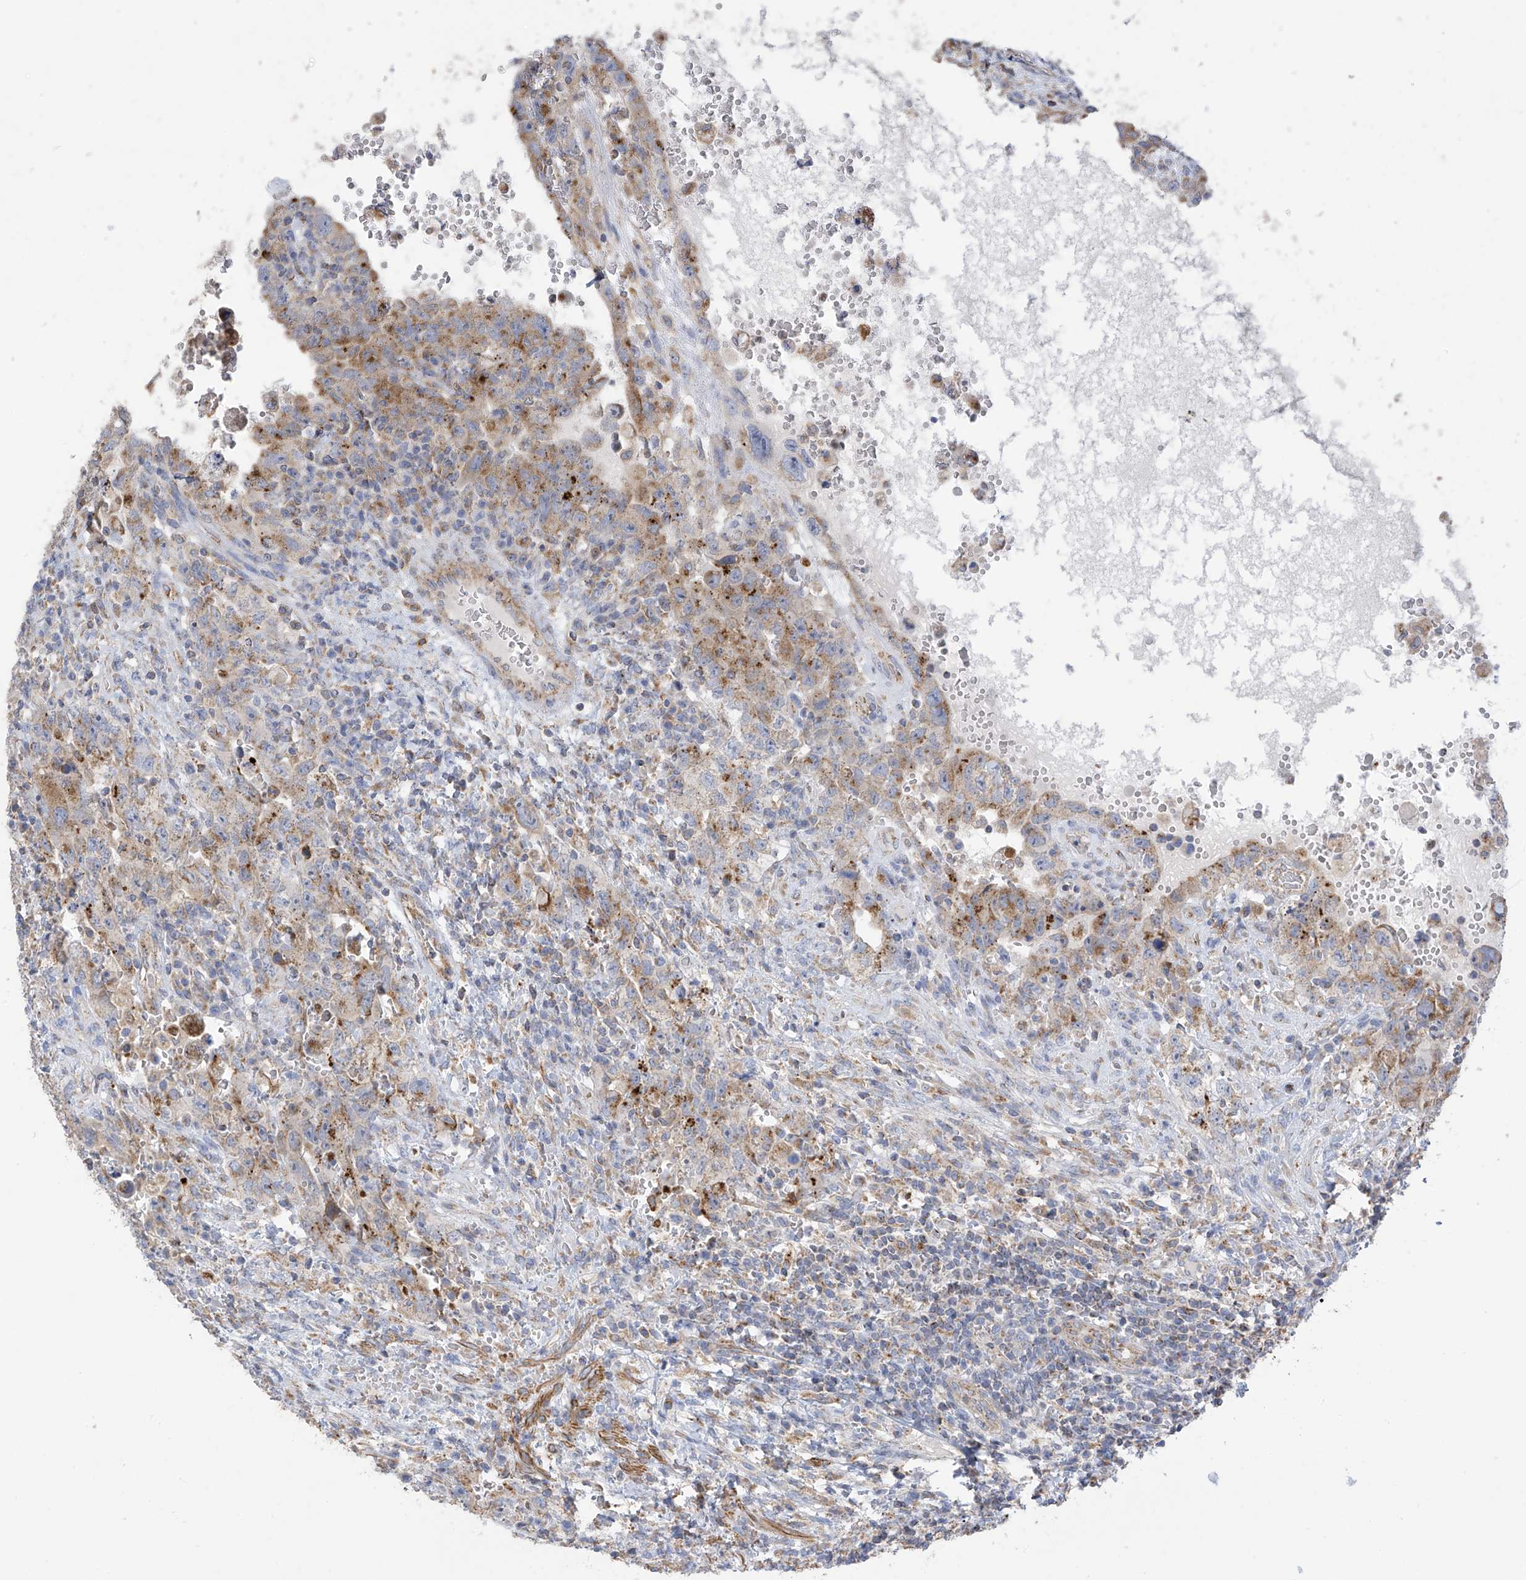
{"staining": {"intensity": "moderate", "quantity": ">75%", "location": "cytoplasmic/membranous"}, "tissue": "testis cancer", "cell_type": "Tumor cells", "image_type": "cancer", "snomed": [{"axis": "morphology", "description": "Carcinoma, Embryonal, NOS"}, {"axis": "topography", "description": "Testis"}], "caption": "Immunohistochemistry of human testis cancer exhibits medium levels of moderate cytoplasmic/membranous staining in approximately >75% of tumor cells. Ihc stains the protein in brown and the nuclei are stained blue.", "gene": "ITM2B", "patient": {"sex": "male", "age": 26}}